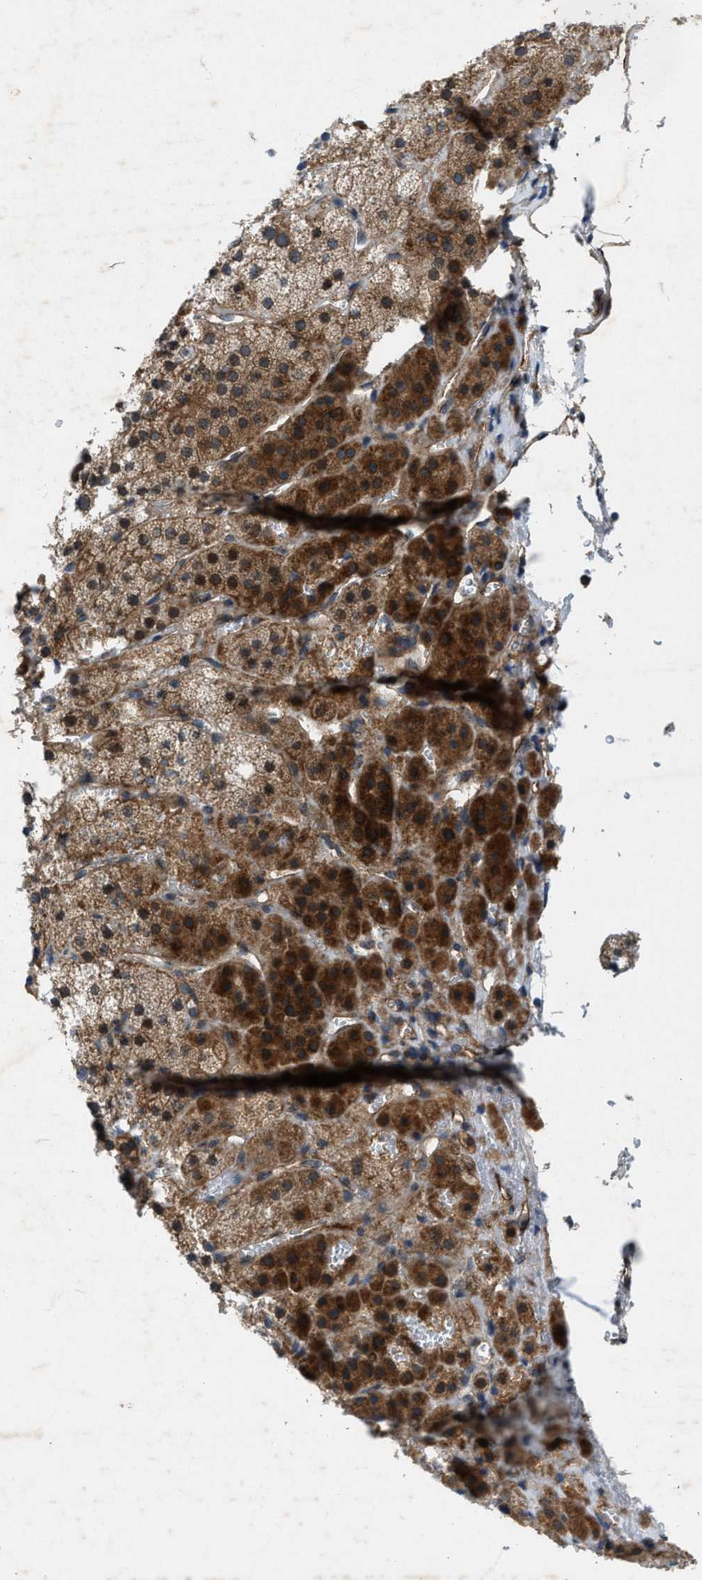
{"staining": {"intensity": "strong", "quantity": ">75%", "location": "cytoplasmic/membranous"}, "tissue": "adrenal gland", "cell_type": "Glandular cells", "image_type": "normal", "snomed": [{"axis": "morphology", "description": "Normal tissue, NOS"}, {"axis": "topography", "description": "Adrenal gland"}], "caption": "IHC micrograph of unremarkable adrenal gland: adrenal gland stained using immunohistochemistry (IHC) demonstrates high levels of strong protein expression localized specifically in the cytoplasmic/membranous of glandular cells, appearing as a cytoplasmic/membranous brown color.", "gene": "URGCP", "patient": {"sex": "female", "age": 44}}